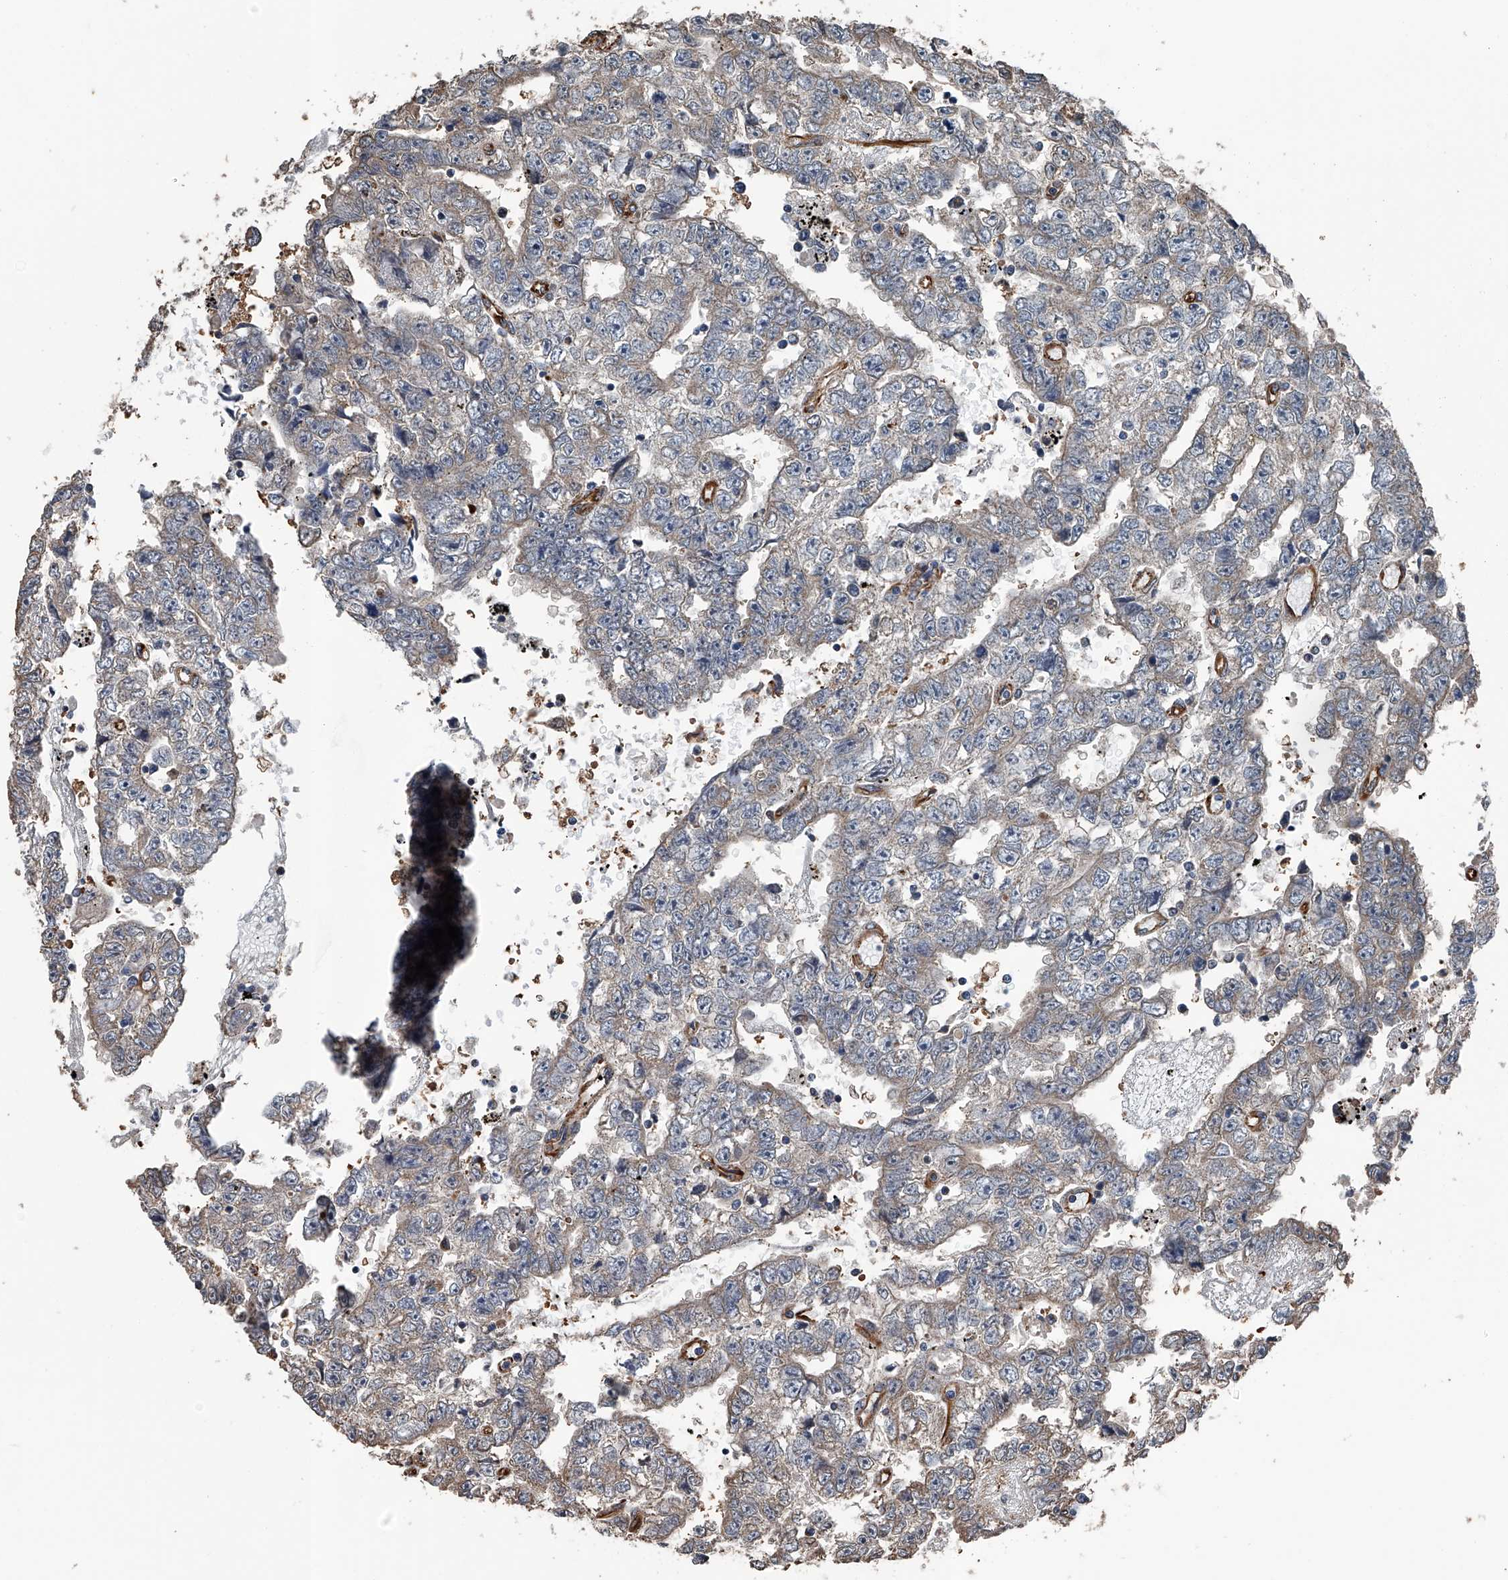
{"staining": {"intensity": "weak", "quantity": "<25%", "location": "cytoplasmic/membranous"}, "tissue": "testis cancer", "cell_type": "Tumor cells", "image_type": "cancer", "snomed": [{"axis": "morphology", "description": "Carcinoma, Embryonal, NOS"}, {"axis": "topography", "description": "Testis"}], "caption": "Testis embryonal carcinoma stained for a protein using IHC exhibits no staining tumor cells.", "gene": "LDLRAD2", "patient": {"sex": "male", "age": 25}}